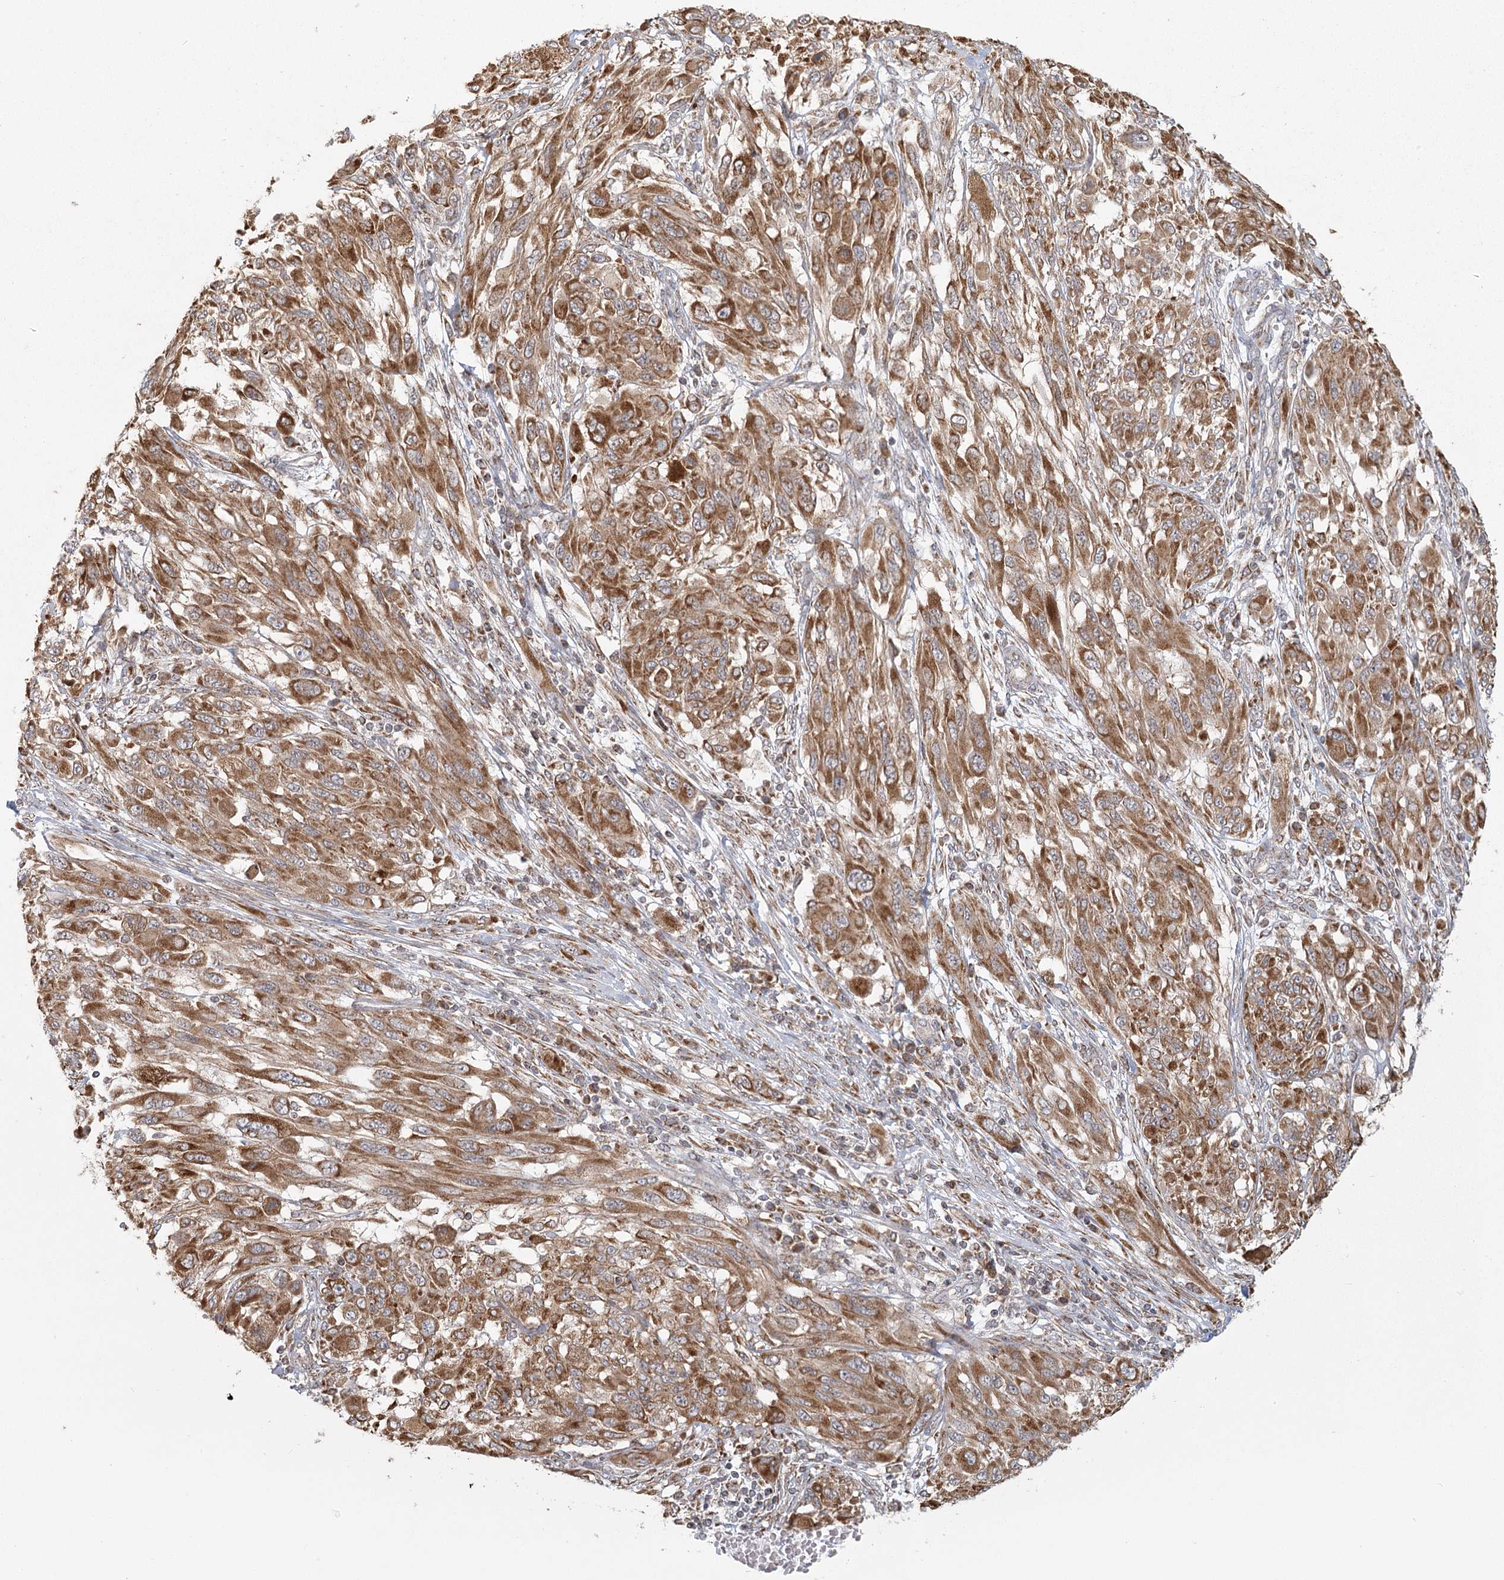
{"staining": {"intensity": "moderate", "quantity": ">75%", "location": "cytoplasmic/membranous"}, "tissue": "melanoma", "cell_type": "Tumor cells", "image_type": "cancer", "snomed": [{"axis": "morphology", "description": "Malignant melanoma, NOS"}, {"axis": "topography", "description": "Skin"}], "caption": "Human melanoma stained with a protein marker shows moderate staining in tumor cells.", "gene": "LACTB", "patient": {"sex": "female", "age": 91}}